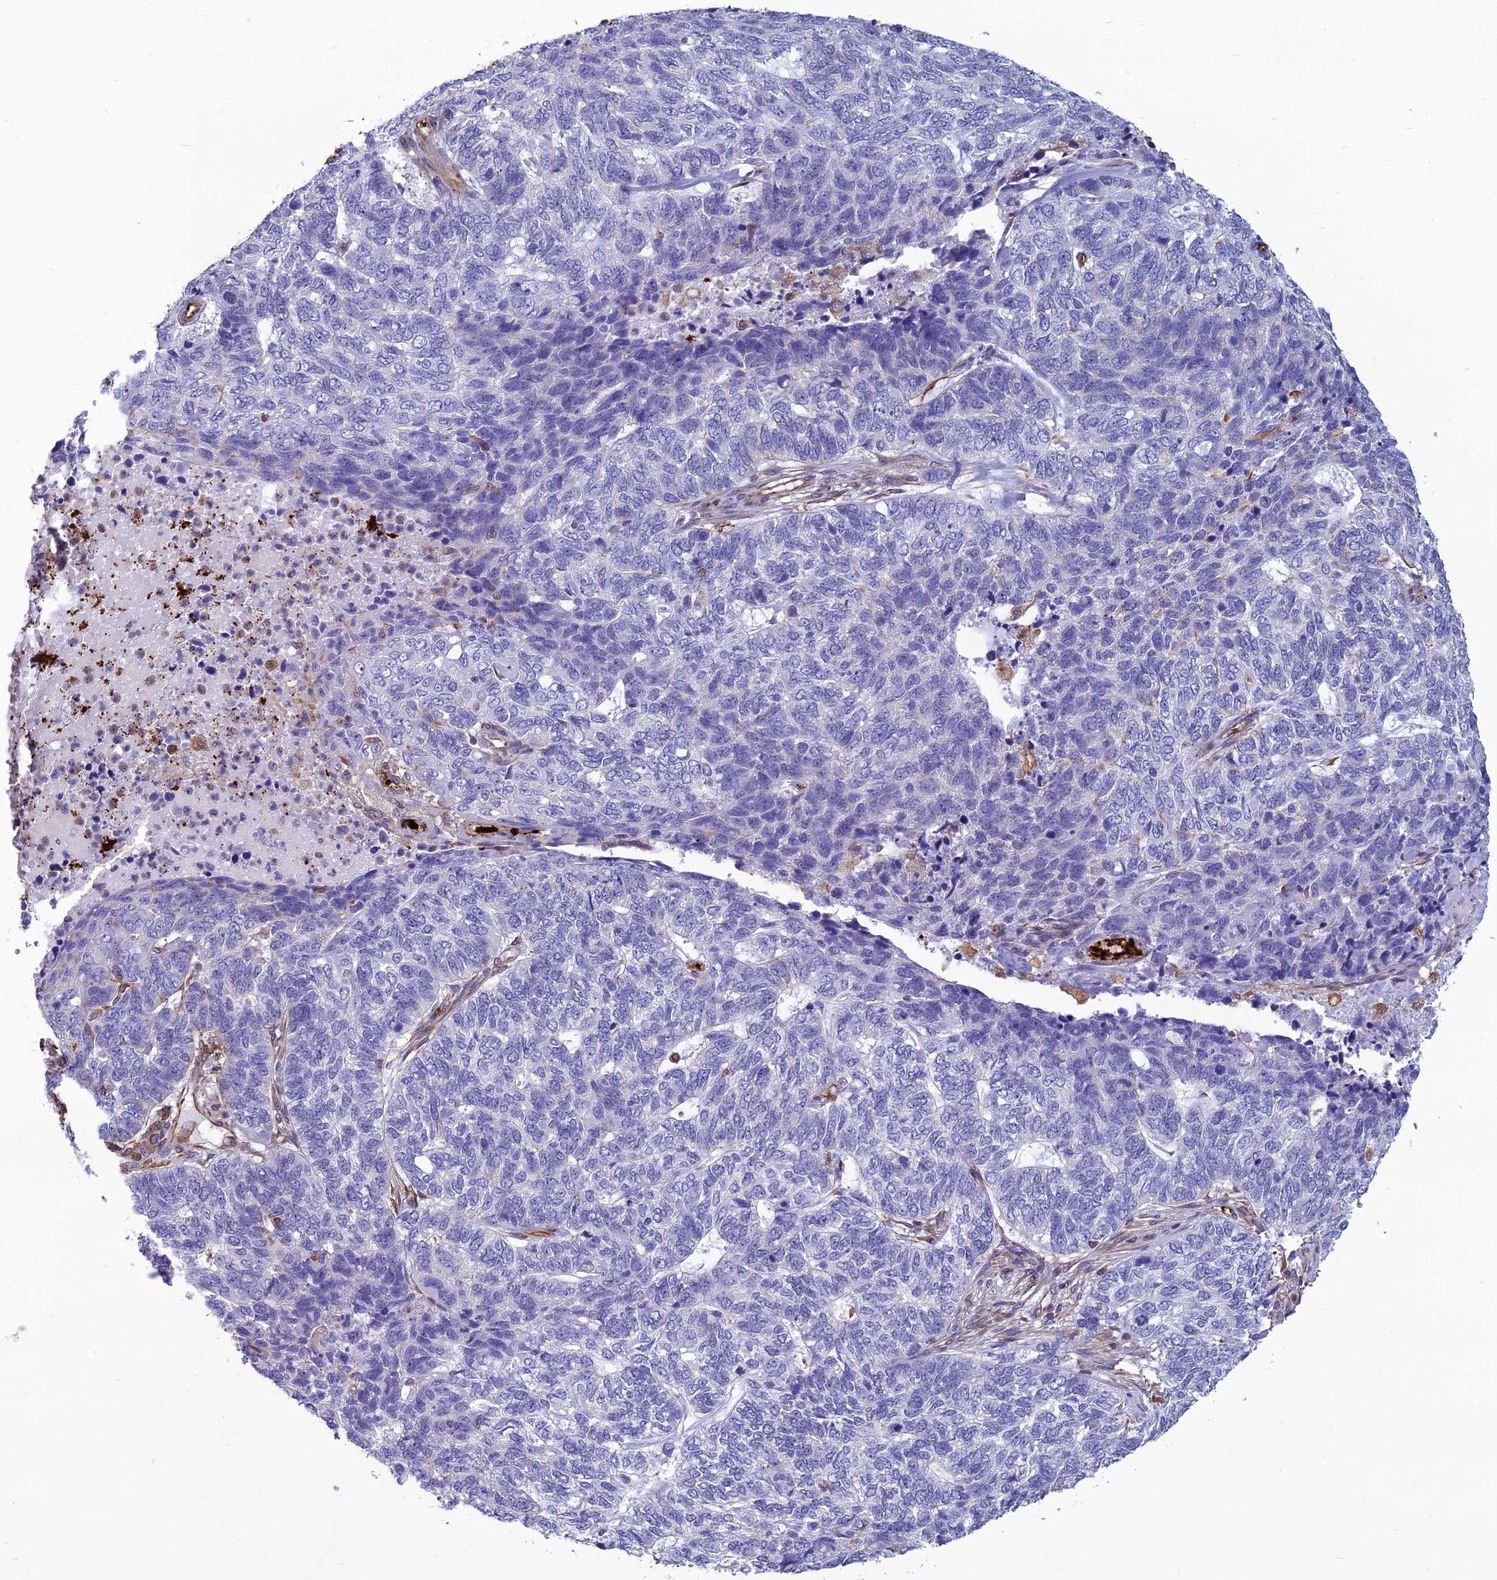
{"staining": {"intensity": "negative", "quantity": "none", "location": "none"}, "tissue": "skin cancer", "cell_type": "Tumor cells", "image_type": "cancer", "snomed": [{"axis": "morphology", "description": "Basal cell carcinoma"}, {"axis": "topography", "description": "Skin"}], "caption": "Tumor cells are negative for brown protein staining in skin cancer (basal cell carcinoma).", "gene": "PSMD11", "patient": {"sex": "female", "age": 65}}